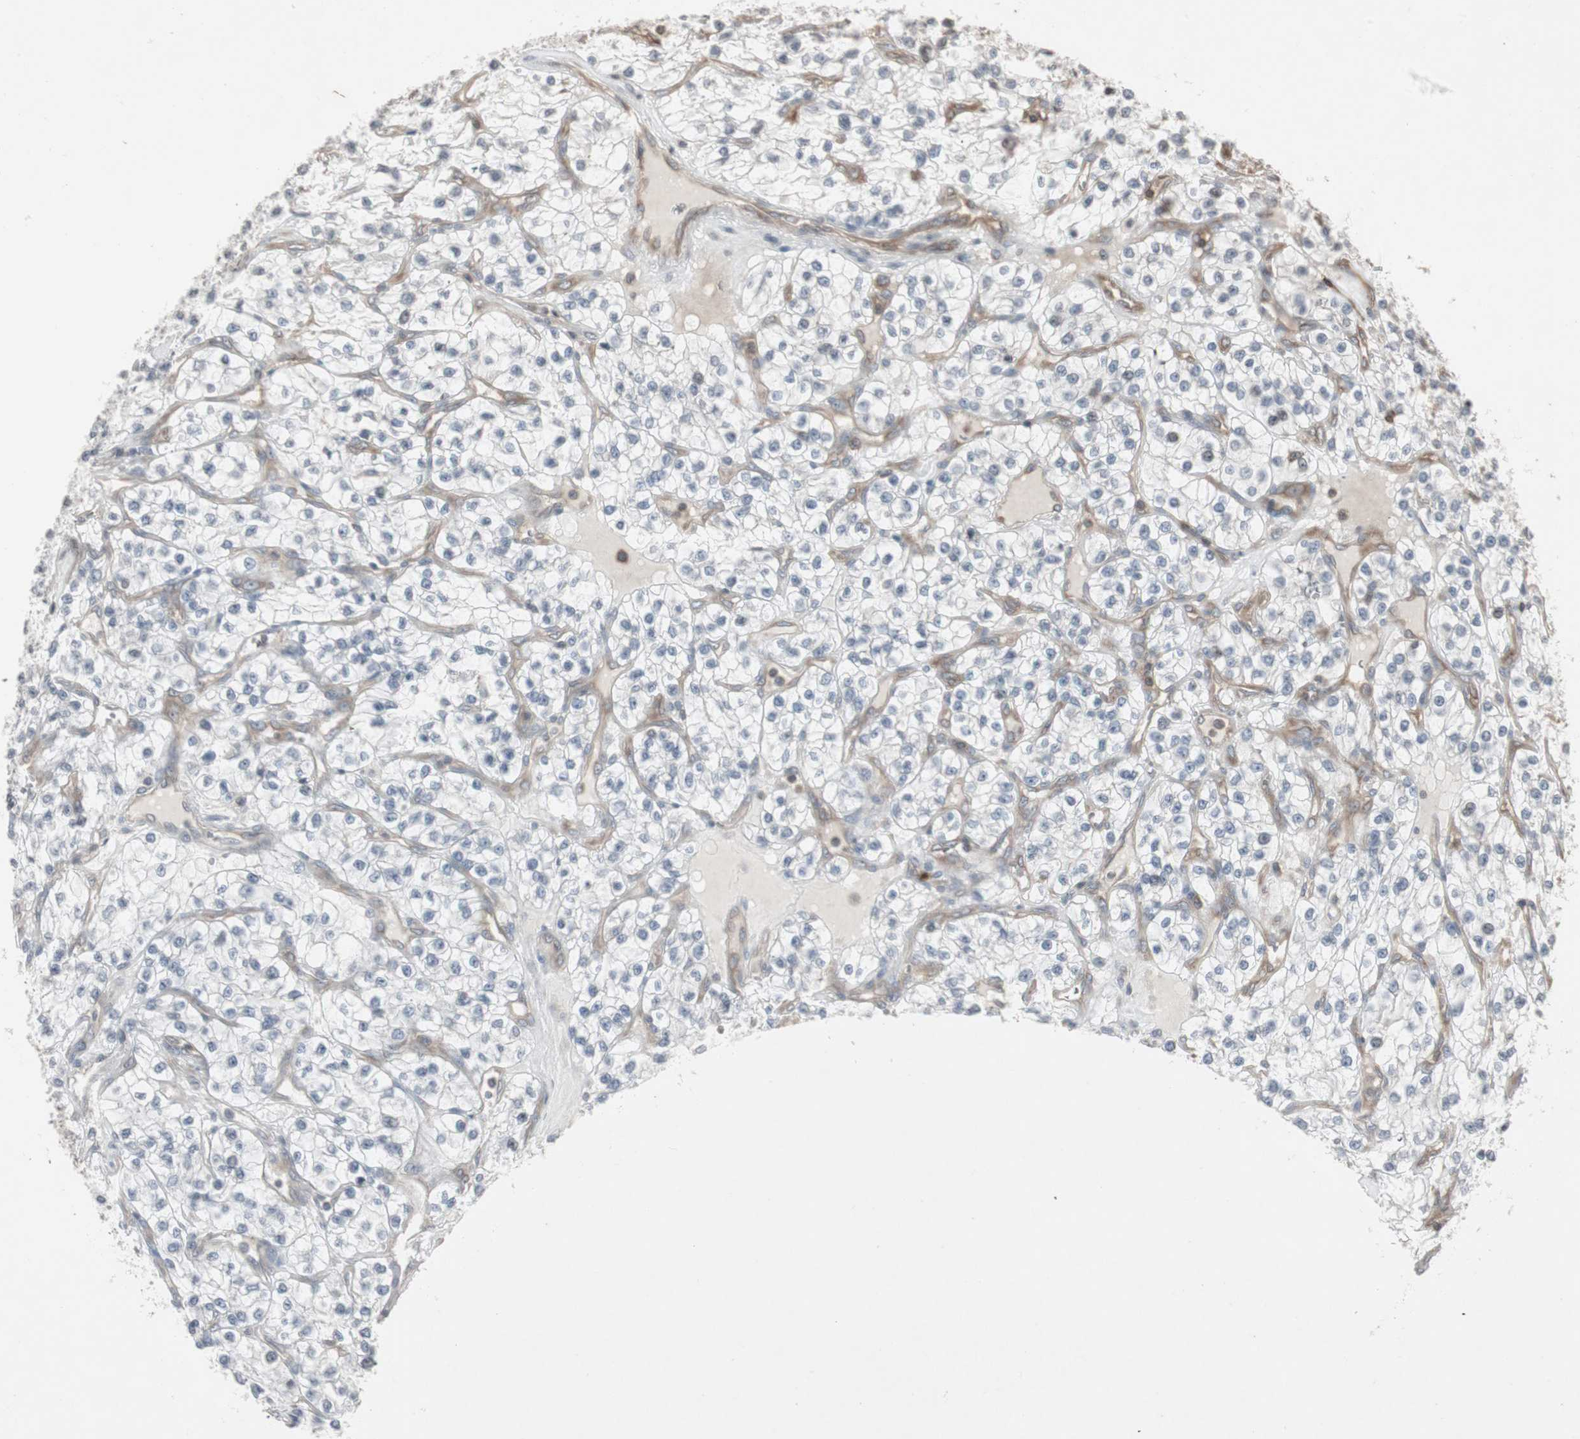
{"staining": {"intensity": "negative", "quantity": "none", "location": "none"}, "tissue": "renal cancer", "cell_type": "Tumor cells", "image_type": "cancer", "snomed": [{"axis": "morphology", "description": "Adenocarcinoma, NOS"}, {"axis": "topography", "description": "Kidney"}], "caption": "Tumor cells show no significant protein positivity in adenocarcinoma (renal). Nuclei are stained in blue.", "gene": "ARHGEF1", "patient": {"sex": "female", "age": 57}}